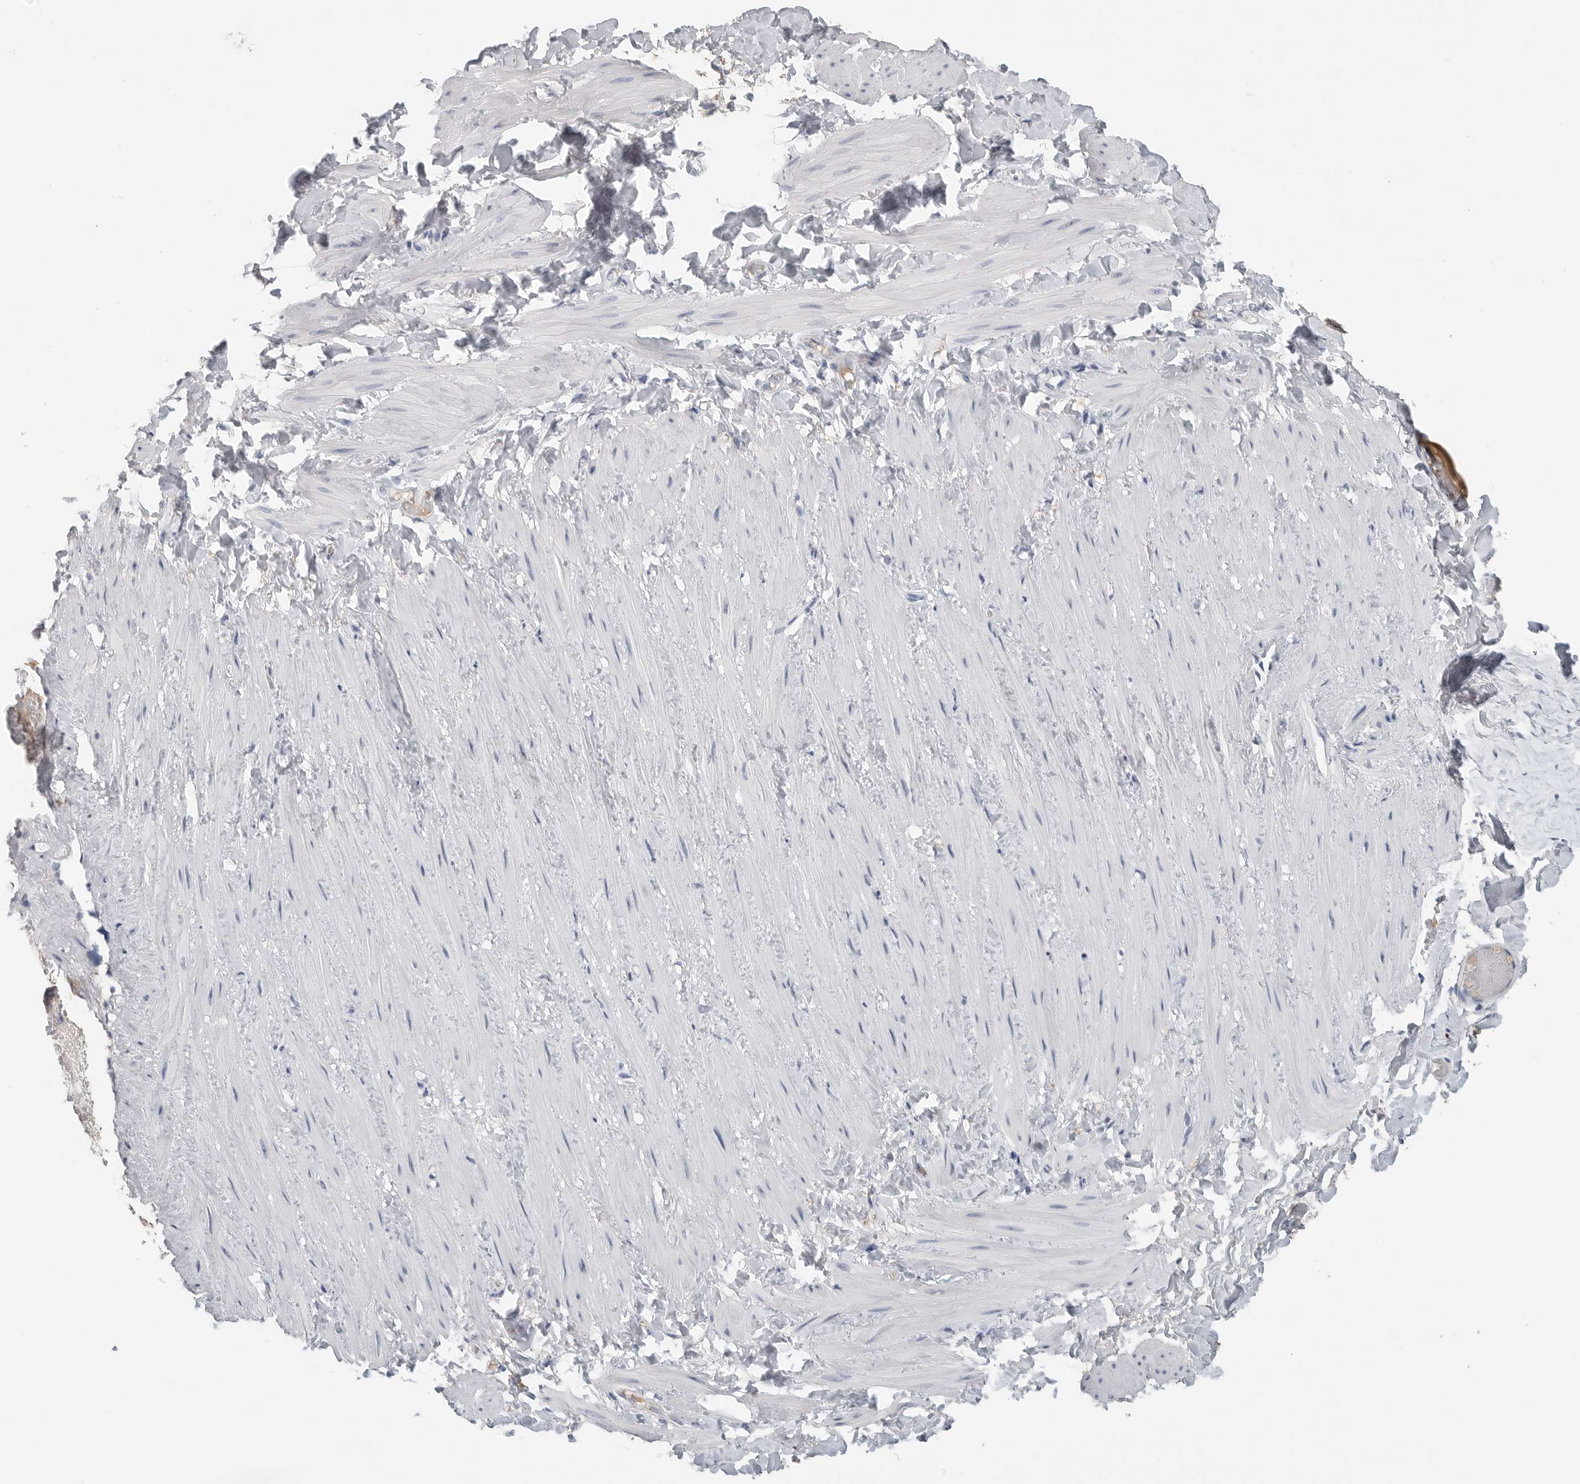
{"staining": {"intensity": "negative", "quantity": "none", "location": "none"}, "tissue": "adipose tissue", "cell_type": "Adipocytes", "image_type": "normal", "snomed": [{"axis": "morphology", "description": "Normal tissue, NOS"}, {"axis": "topography", "description": "Adipose tissue"}, {"axis": "topography", "description": "Vascular tissue"}, {"axis": "topography", "description": "Peripheral nerve tissue"}], "caption": "Immunohistochemistry histopathology image of benign adipose tissue stained for a protein (brown), which shows no expression in adipocytes.", "gene": "FABP6", "patient": {"sex": "male", "age": 25}}